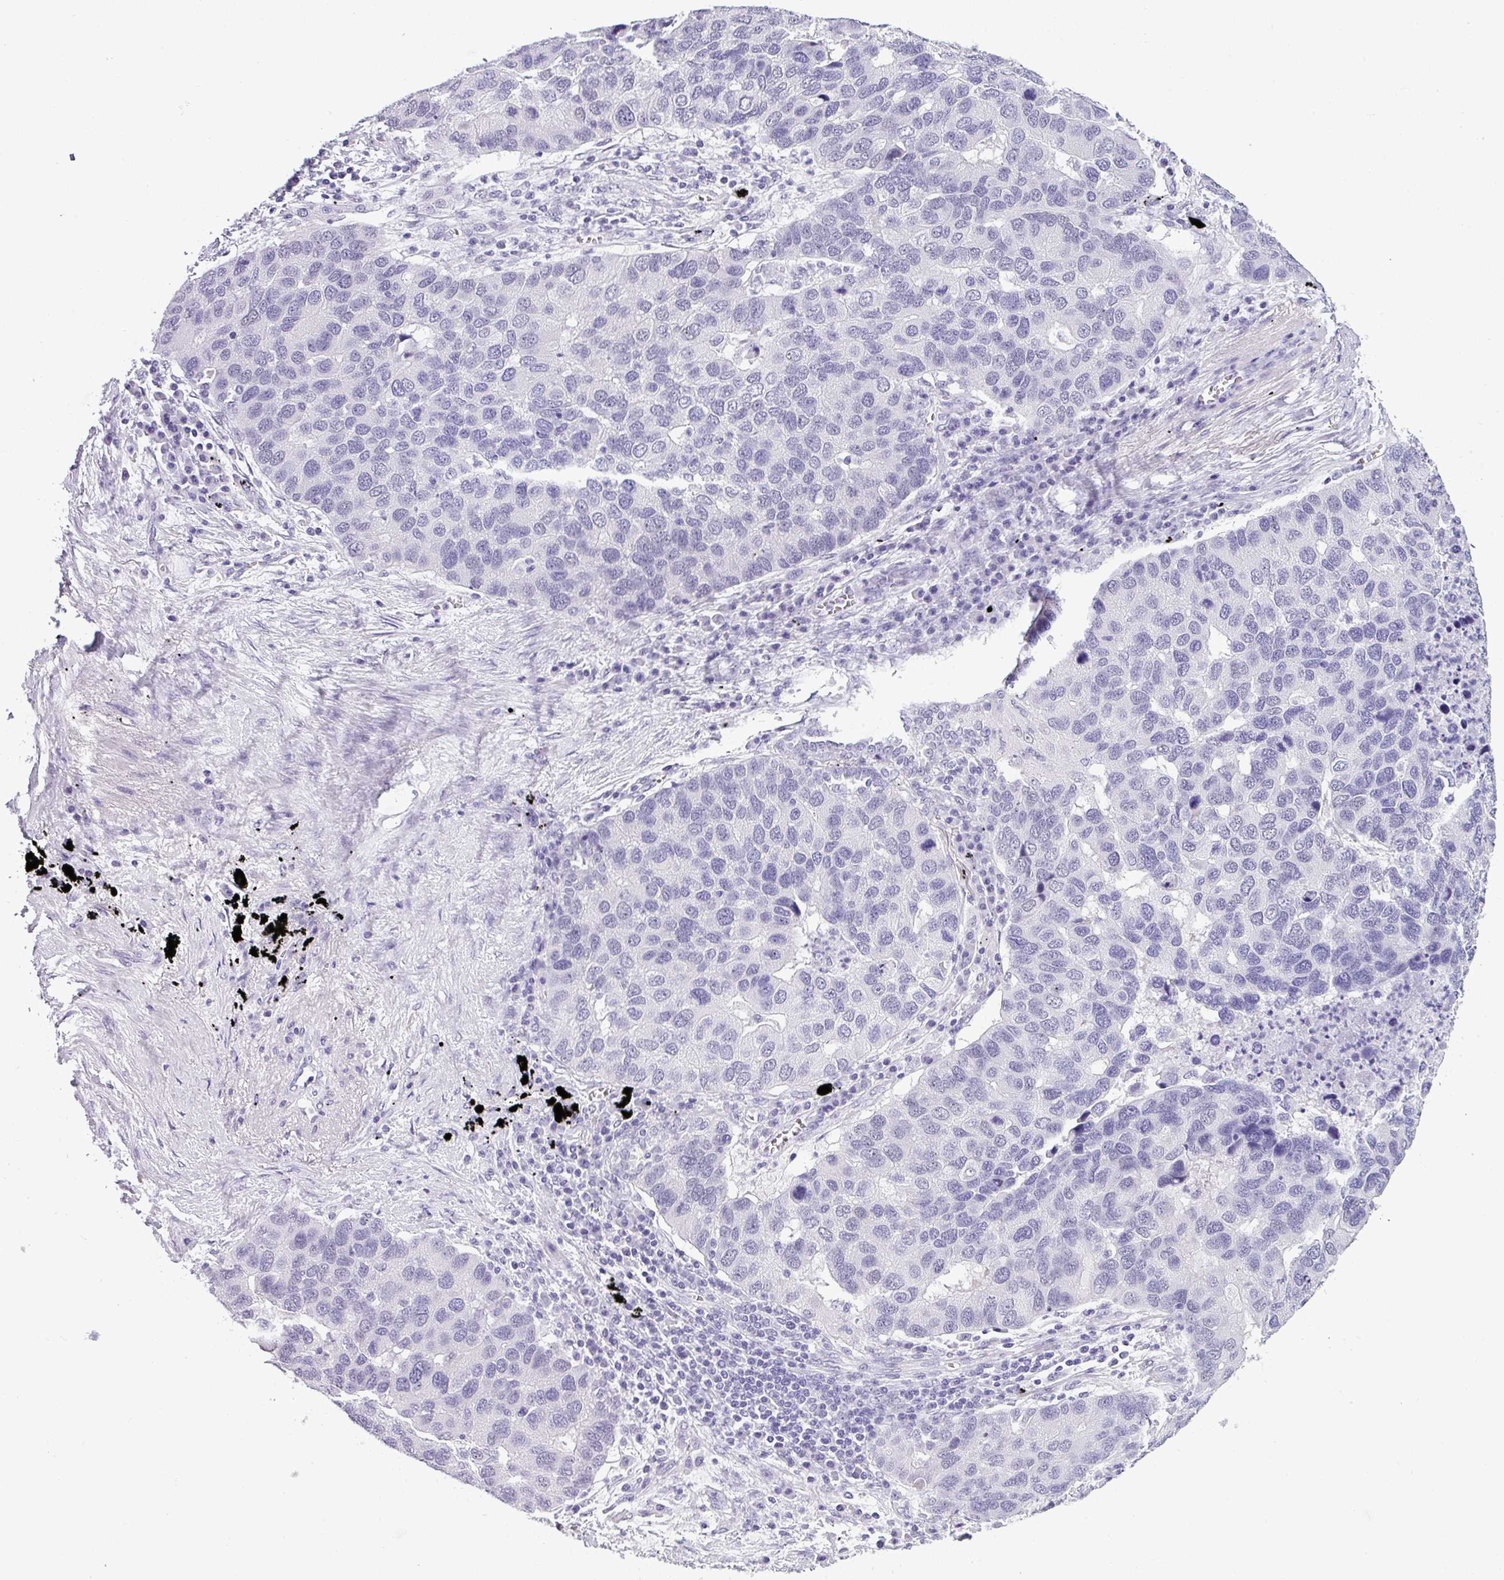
{"staining": {"intensity": "negative", "quantity": "none", "location": "none"}, "tissue": "lung cancer", "cell_type": "Tumor cells", "image_type": "cancer", "snomed": [{"axis": "morphology", "description": "Aneuploidy"}, {"axis": "morphology", "description": "Adenocarcinoma, NOS"}, {"axis": "topography", "description": "Lymph node"}, {"axis": "topography", "description": "Lung"}], "caption": "Immunohistochemistry (IHC) of adenocarcinoma (lung) reveals no staining in tumor cells. (Brightfield microscopy of DAB (3,3'-diaminobenzidine) immunohistochemistry (IHC) at high magnification).", "gene": "SRGAP1", "patient": {"sex": "female", "age": 74}}